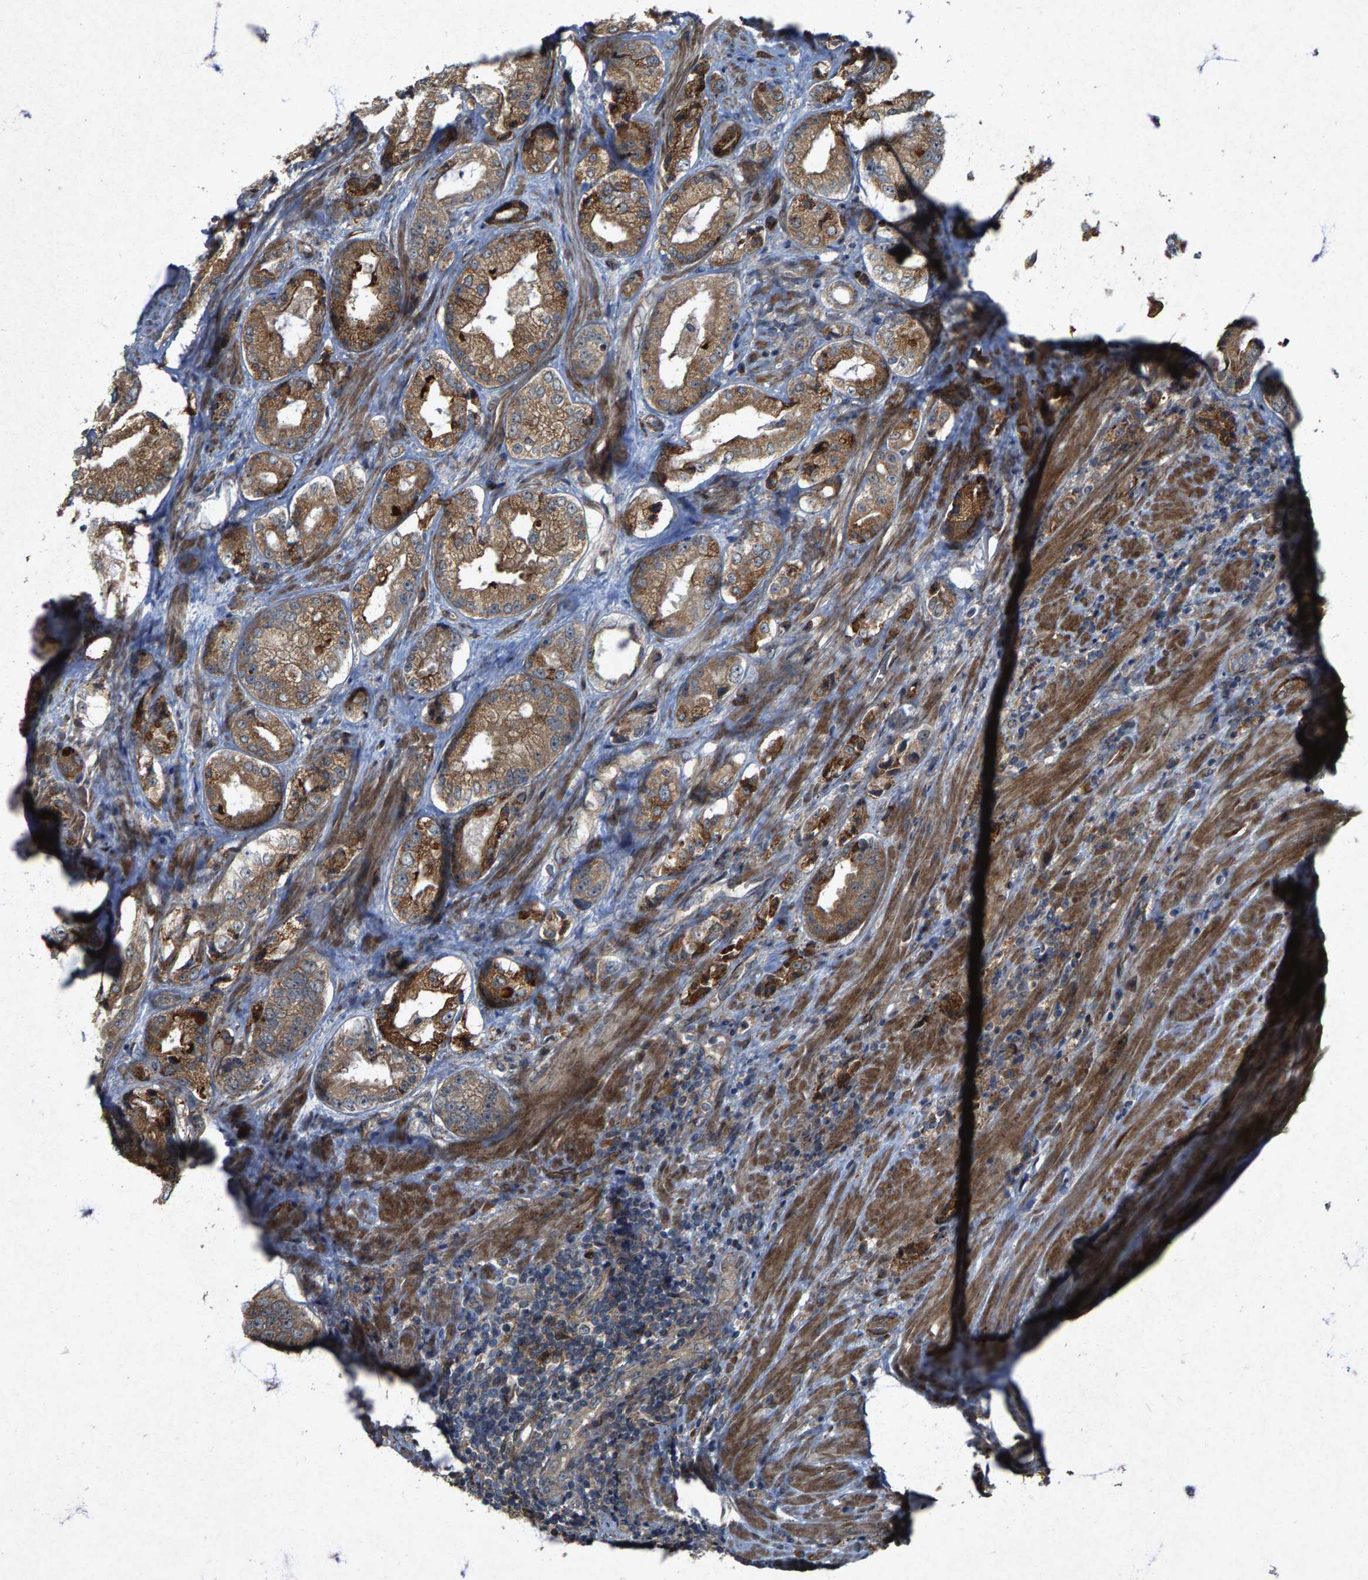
{"staining": {"intensity": "moderate", "quantity": ">75%", "location": "cytoplasmic/membranous"}, "tissue": "prostate cancer", "cell_type": "Tumor cells", "image_type": "cancer", "snomed": [{"axis": "morphology", "description": "Adenocarcinoma, High grade"}, {"axis": "topography", "description": "Prostate"}], "caption": "Immunohistochemical staining of human prostate high-grade adenocarcinoma displays moderate cytoplasmic/membranous protein positivity in about >75% of tumor cells.", "gene": "LRRC72", "patient": {"sex": "male", "age": 61}}